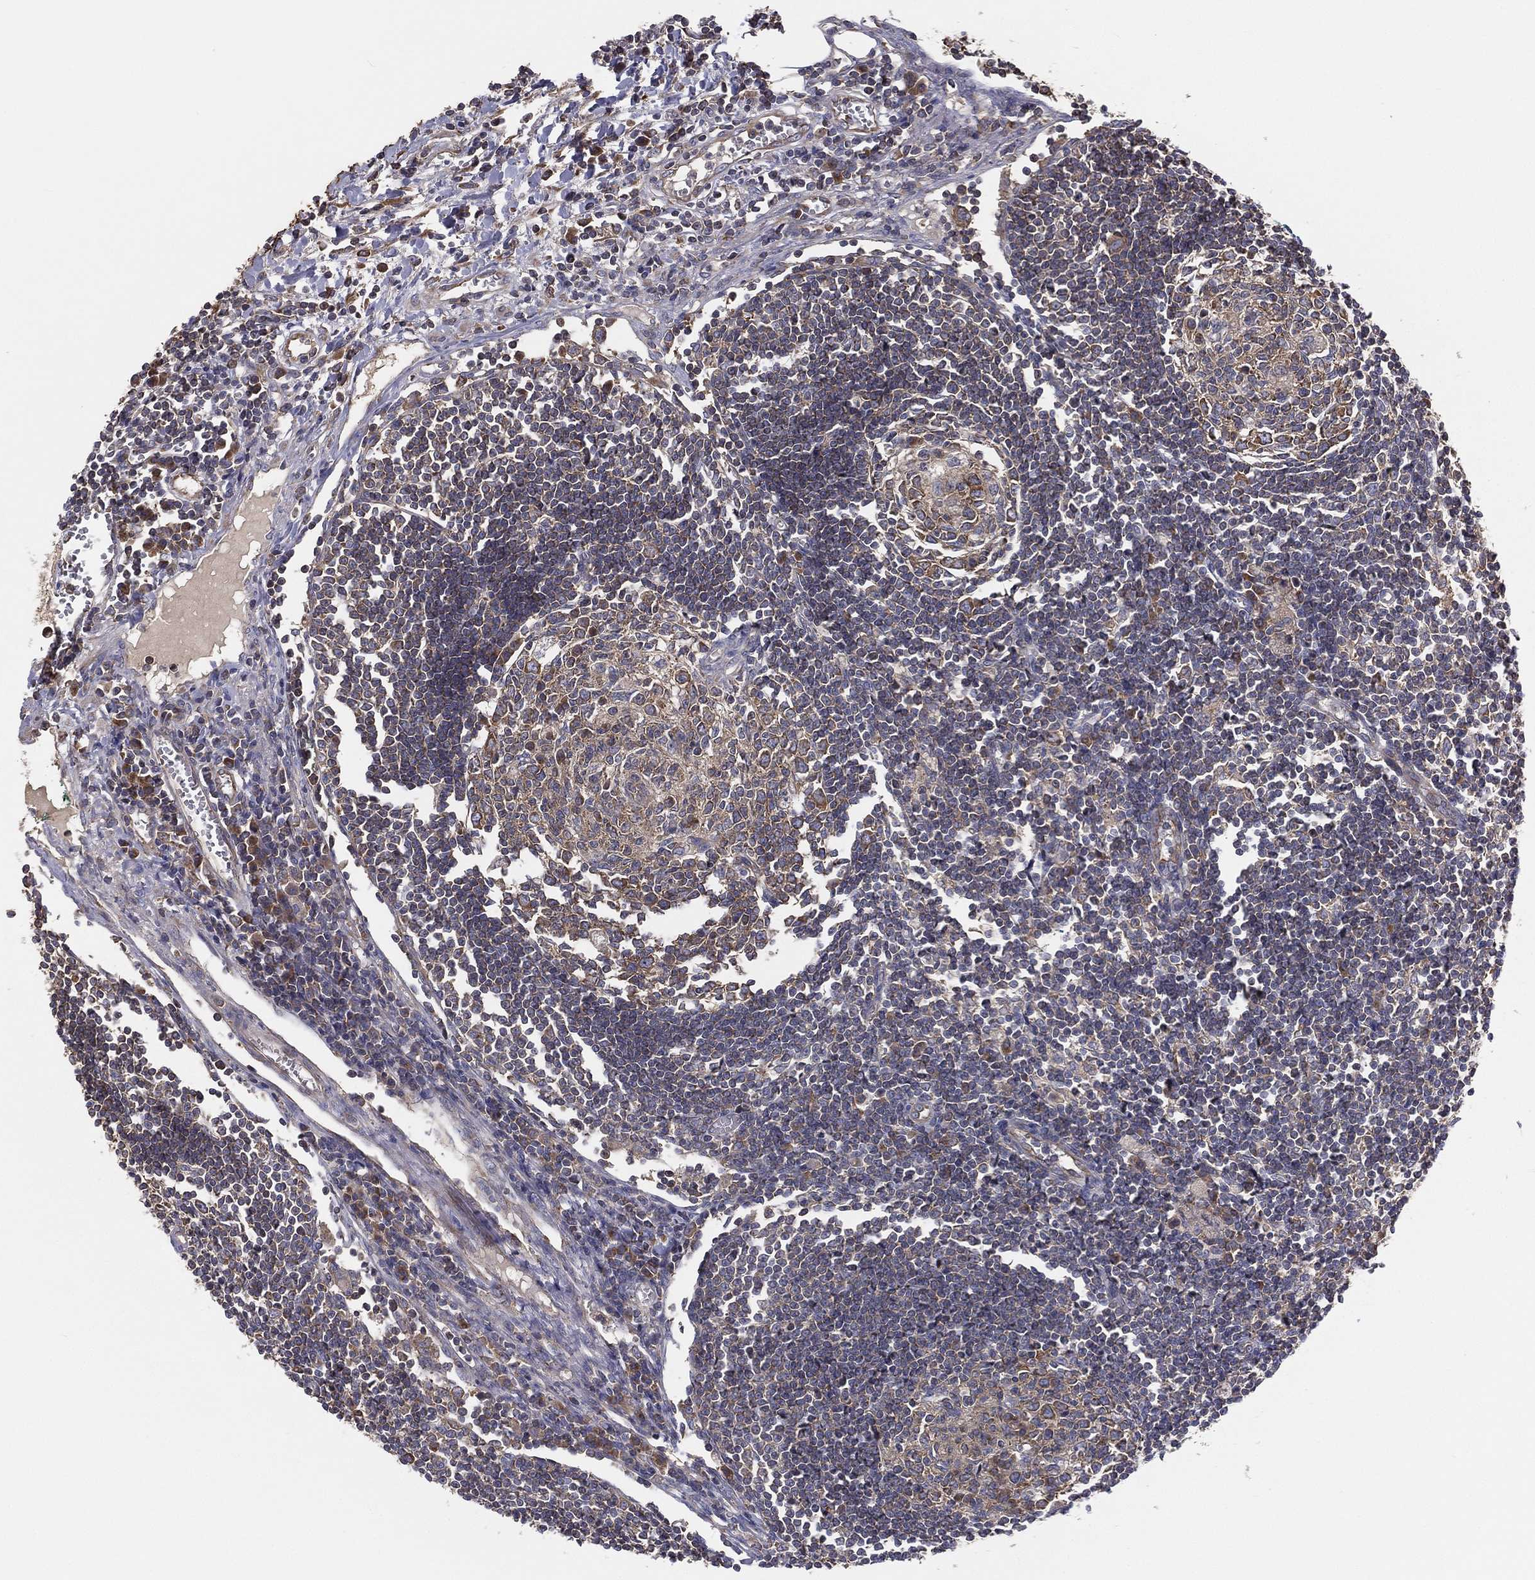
{"staining": {"intensity": "weak", "quantity": "<25%", "location": "cytoplasmic/membranous"}, "tissue": "lymph node", "cell_type": "Germinal center cells", "image_type": "normal", "snomed": [{"axis": "morphology", "description": "Normal tissue, NOS"}, {"axis": "morphology", "description": "Adenocarcinoma, NOS"}, {"axis": "topography", "description": "Lymph node"}, {"axis": "topography", "description": "Pancreas"}], "caption": "Immunohistochemical staining of benign lymph node demonstrates no significant expression in germinal center cells. The staining is performed using DAB (3,3'-diaminobenzidine) brown chromogen with nuclei counter-stained in using hematoxylin.", "gene": "EIF2B5", "patient": {"sex": "female", "age": 58}}